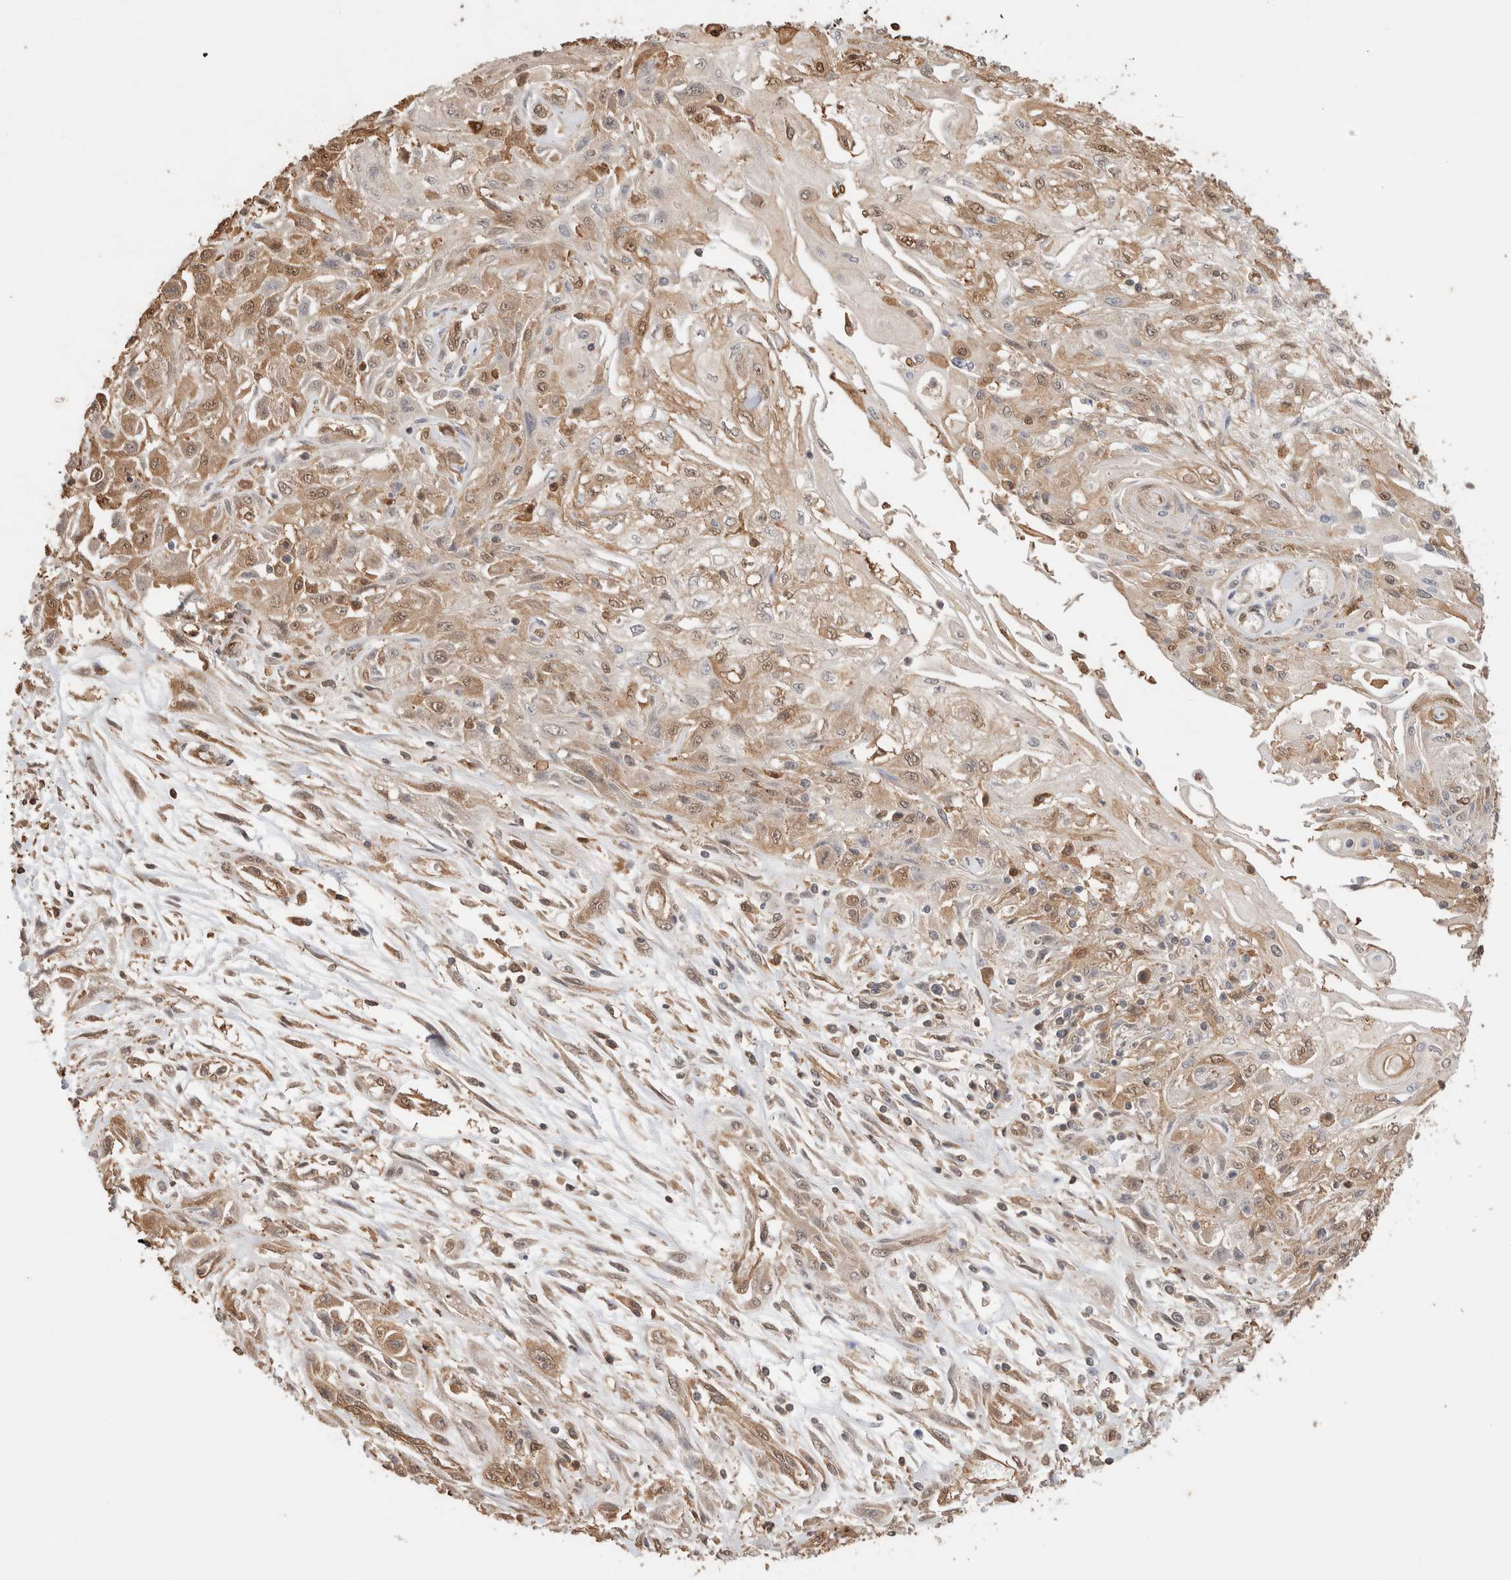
{"staining": {"intensity": "moderate", "quantity": ">75%", "location": "cytoplasmic/membranous,nuclear"}, "tissue": "skin cancer", "cell_type": "Tumor cells", "image_type": "cancer", "snomed": [{"axis": "morphology", "description": "Squamous cell carcinoma, NOS"}, {"axis": "morphology", "description": "Squamous cell carcinoma, metastatic, NOS"}, {"axis": "topography", "description": "Skin"}, {"axis": "topography", "description": "Lymph node"}], "caption": "The histopathology image shows a brown stain indicating the presence of a protein in the cytoplasmic/membranous and nuclear of tumor cells in skin cancer.", "gene": "YWHAH", "patient": {"sex": "male", "age": 75}}